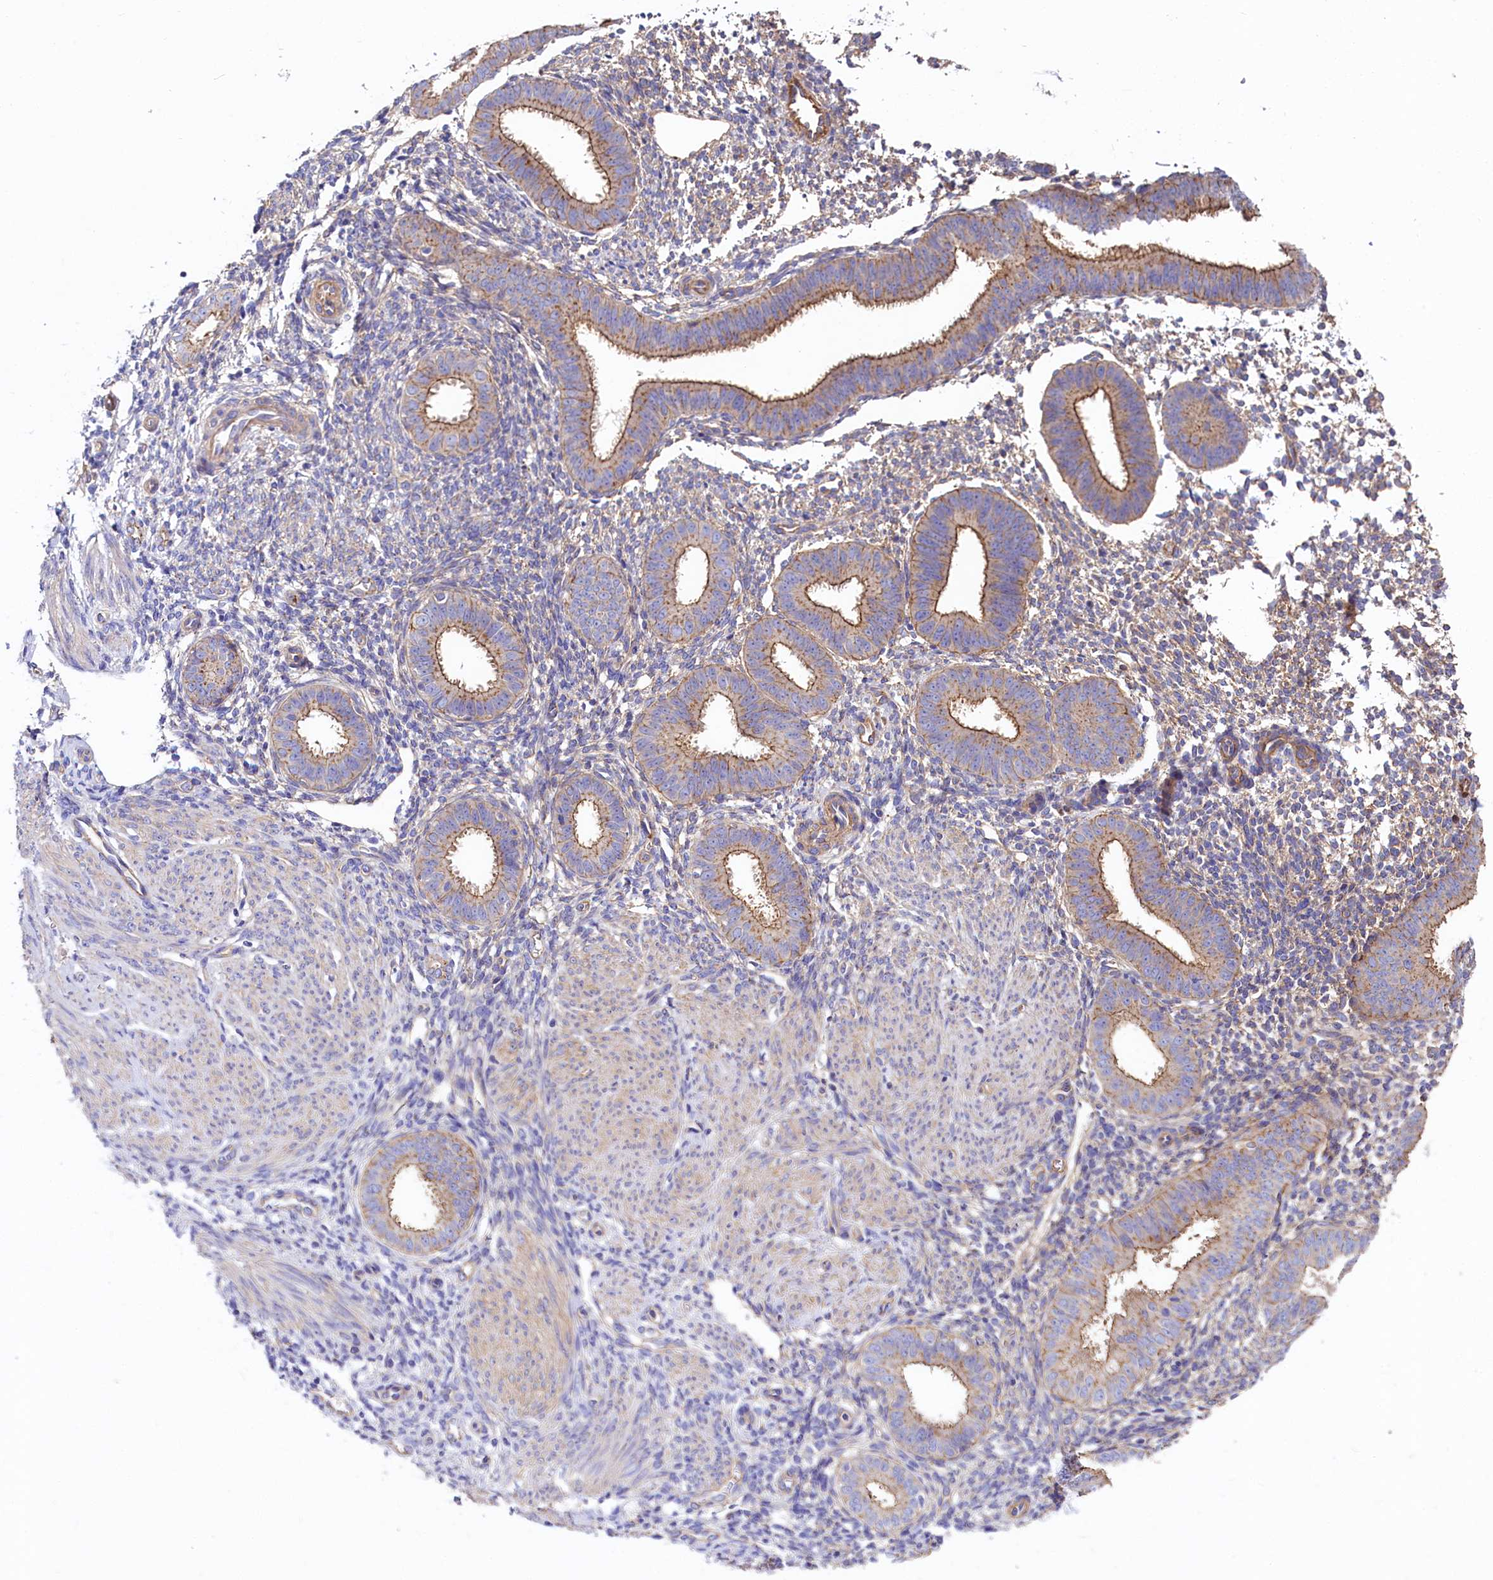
{"staining": {"intensity": "weak", "quantity": "25%-75%", "location": "cytoplasmic/membranous"}, "tissue": "endometrium", "cell_type": "Cells in endometrial stroma", "image_type": "normal", "snomed": [{"axis": "morphology", "description": "Normal tissue, NOS"}, {"axis": "topography", "description": "Uterus"}, {"axis": "topography", "description": "Endometrium"}], "caption": "Immunohistochemical staining of benign human endometrium displays weak cytoplasmic/membranous protein positivity in approximately 25%-75% of cells in endometrial stroma.", "gene": "FCHSD2", "patient": {"sex": "female", "age": 48}}